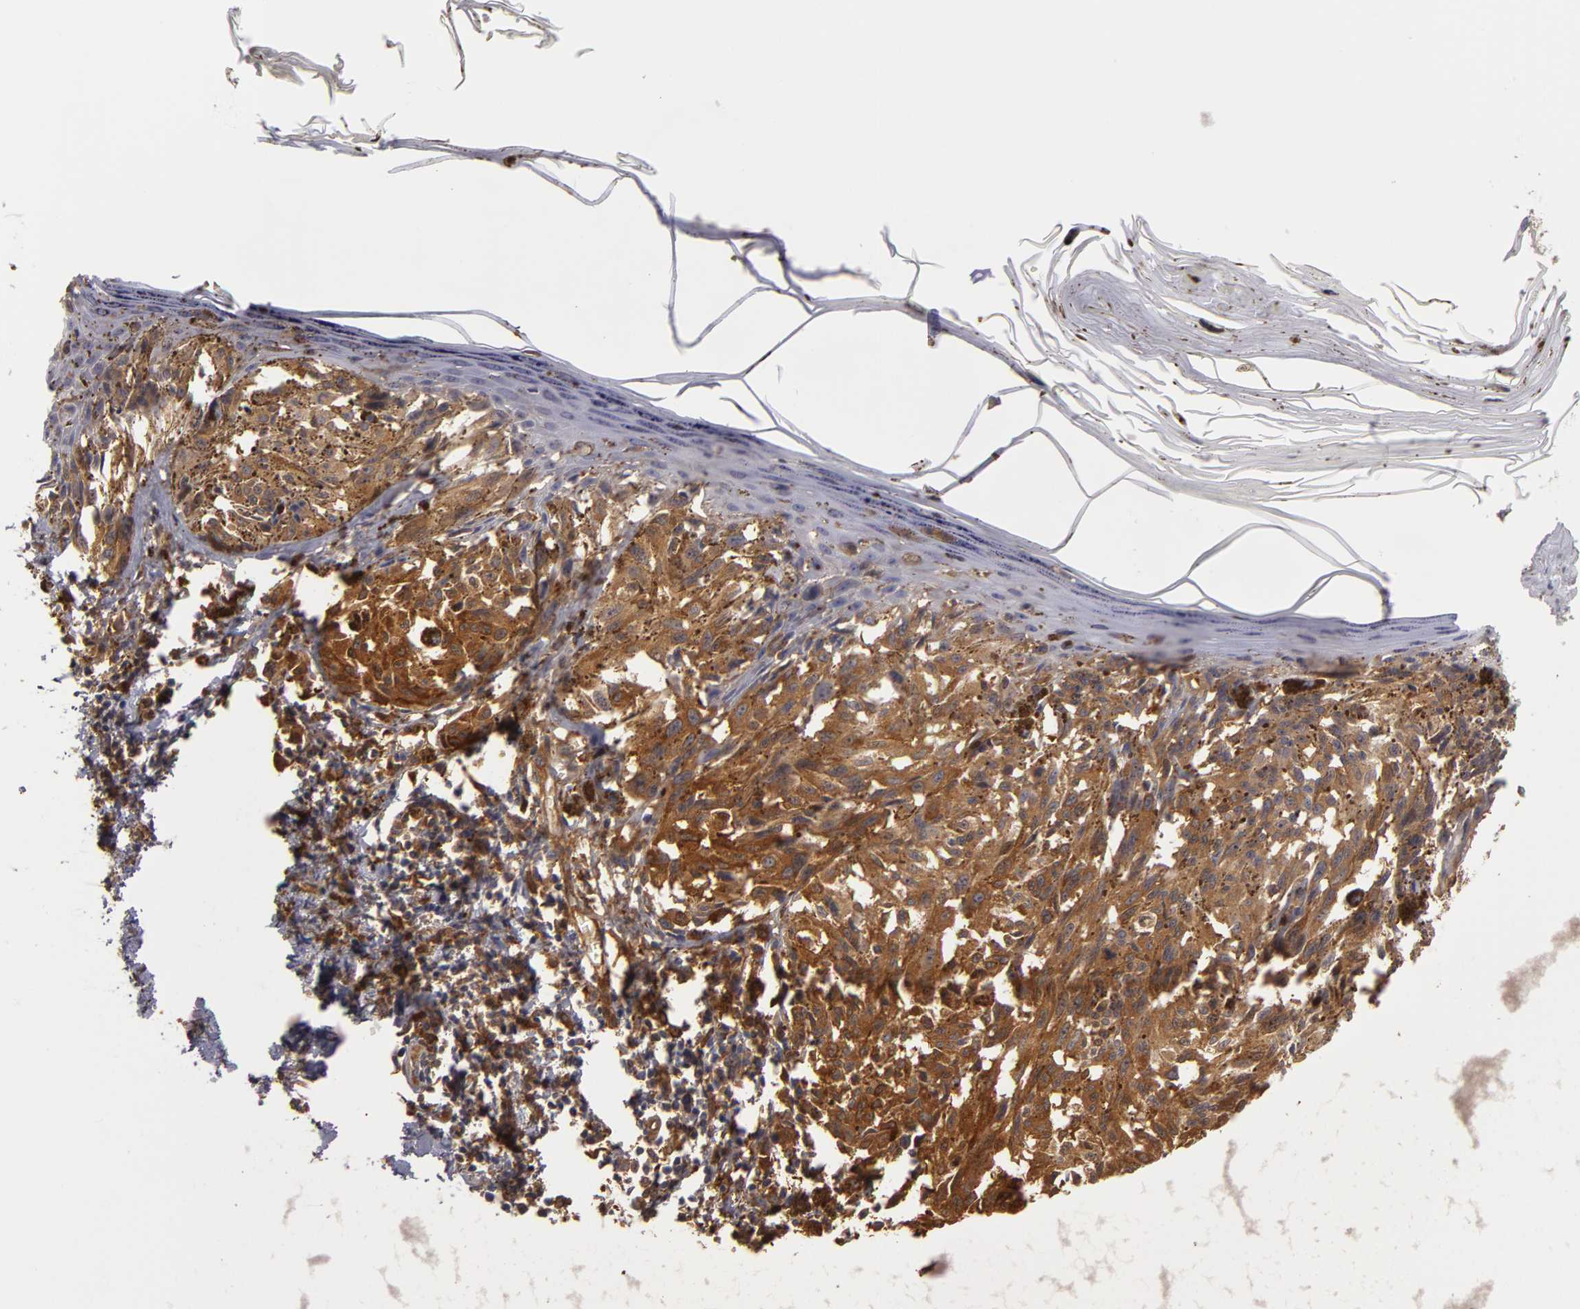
{"staining": {"intensity": "moderate", "quantity": ">75%", "location": "cytoplasmic/membranous"}, "tissue": "melanoma", "cell_type": "Tumor cells", "image_type": "cancer", "snomed": [{"axis": "morphology", "description": "Malignant melanoma, NOS"}, {"axis": "topography", "description": "Skin"}], "caption": "Immunohistochemistry (IHC) micrograph of melanoma stained for a protein (brown), which displays medium levels of moderate cytoplasmic/membranous expression in about >75% of tumor cells.", "gene": "ZNF229", "patient": {"sex": "female", "age": 72}}